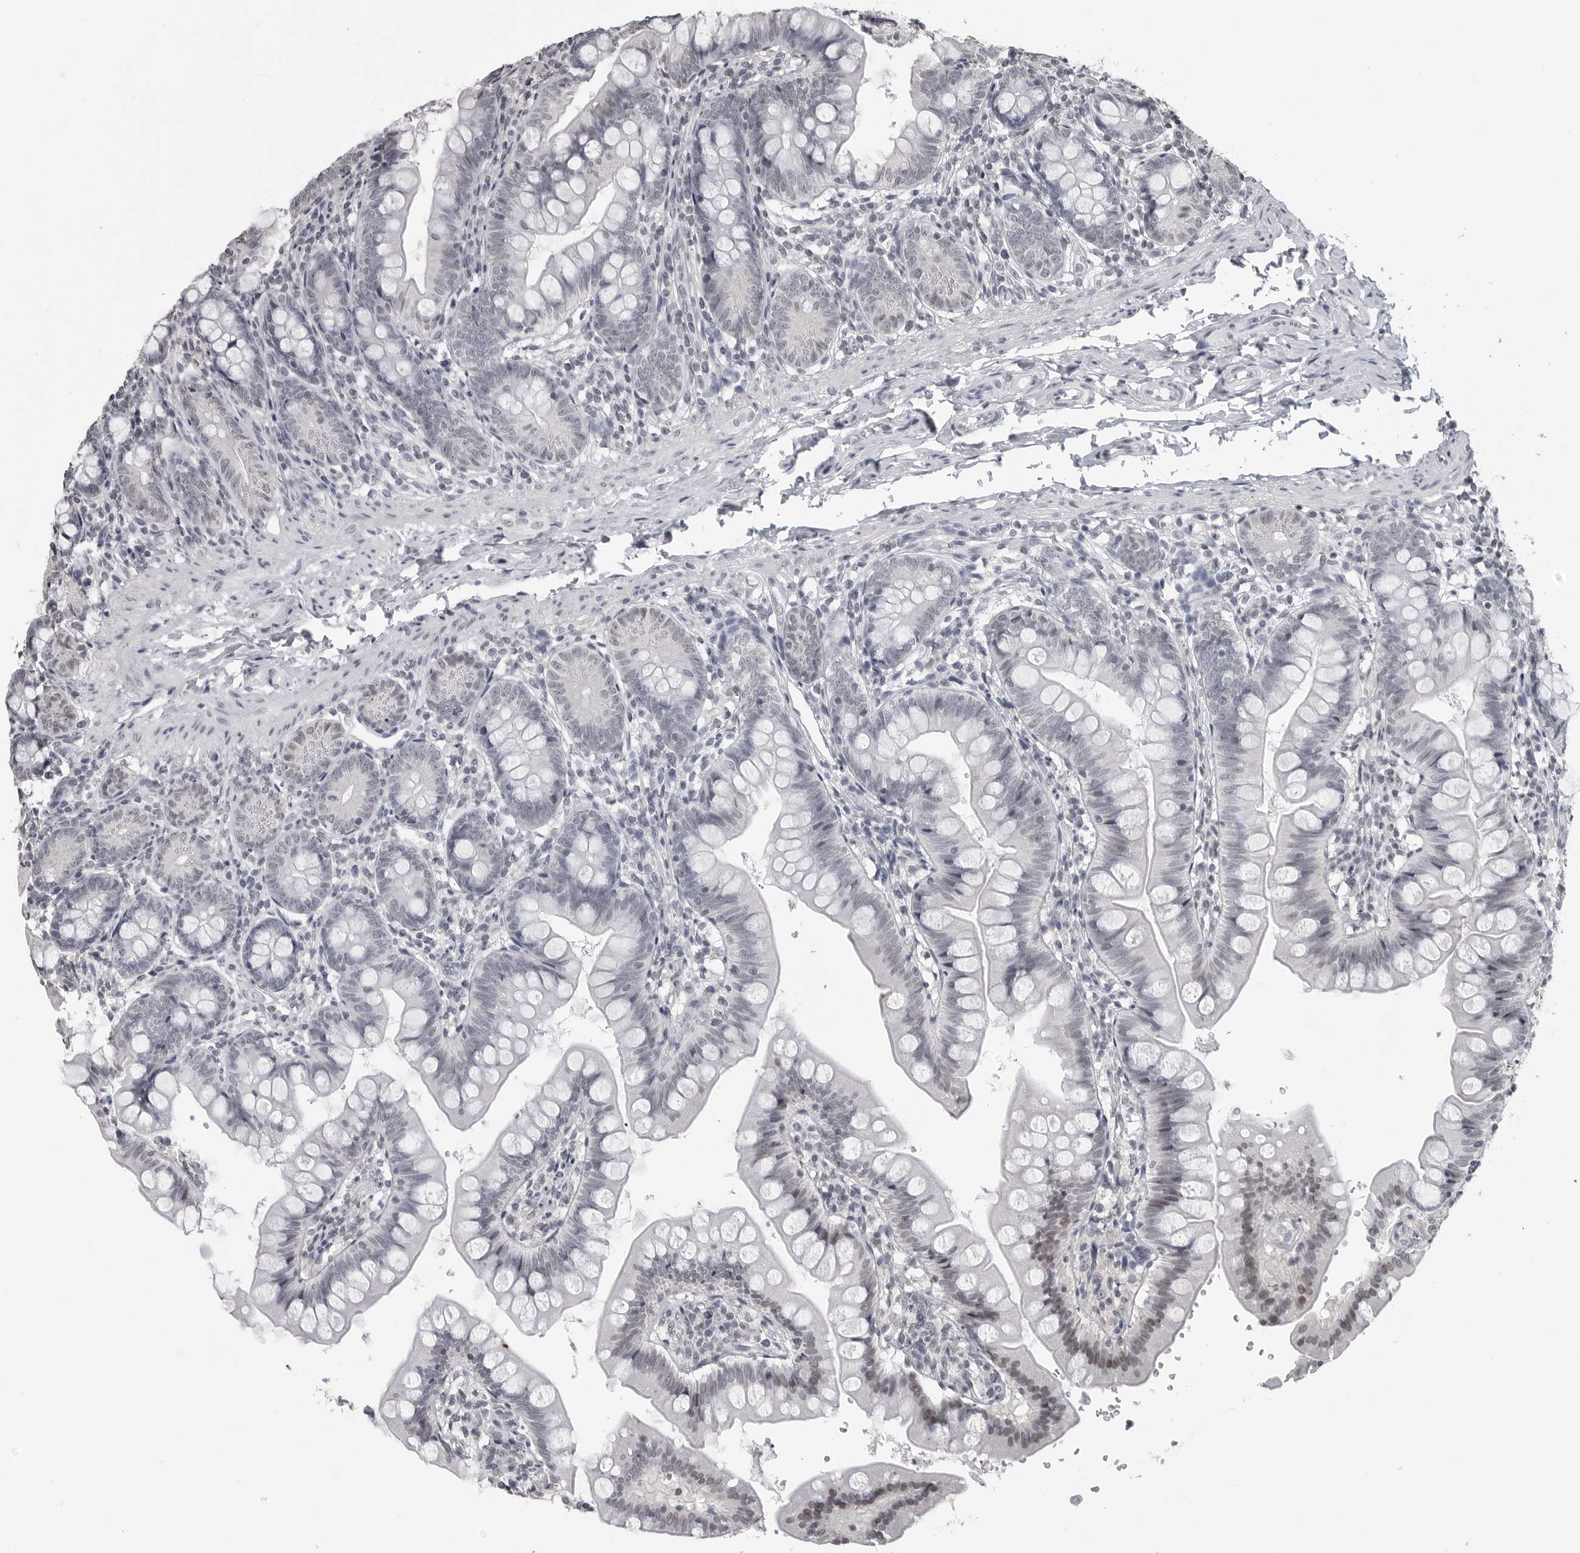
{"staining": {"intensity": "weak", "quantity": "<25%", "location": "nuclear"}, "tissue": "small intestine", "cell_type": "Glandular cells", "image_type": "normal", "snomed": [{"axis": "morphology", "description": "Normal tissue, NOS"}, {"axis": "topography", "description": "Small intestine"}], "caption": "A histopathology image of human small intestine is negative for staining in glandular cells.", "gene": "DDX54", "patient": {"sex": "male", "age": 7}}